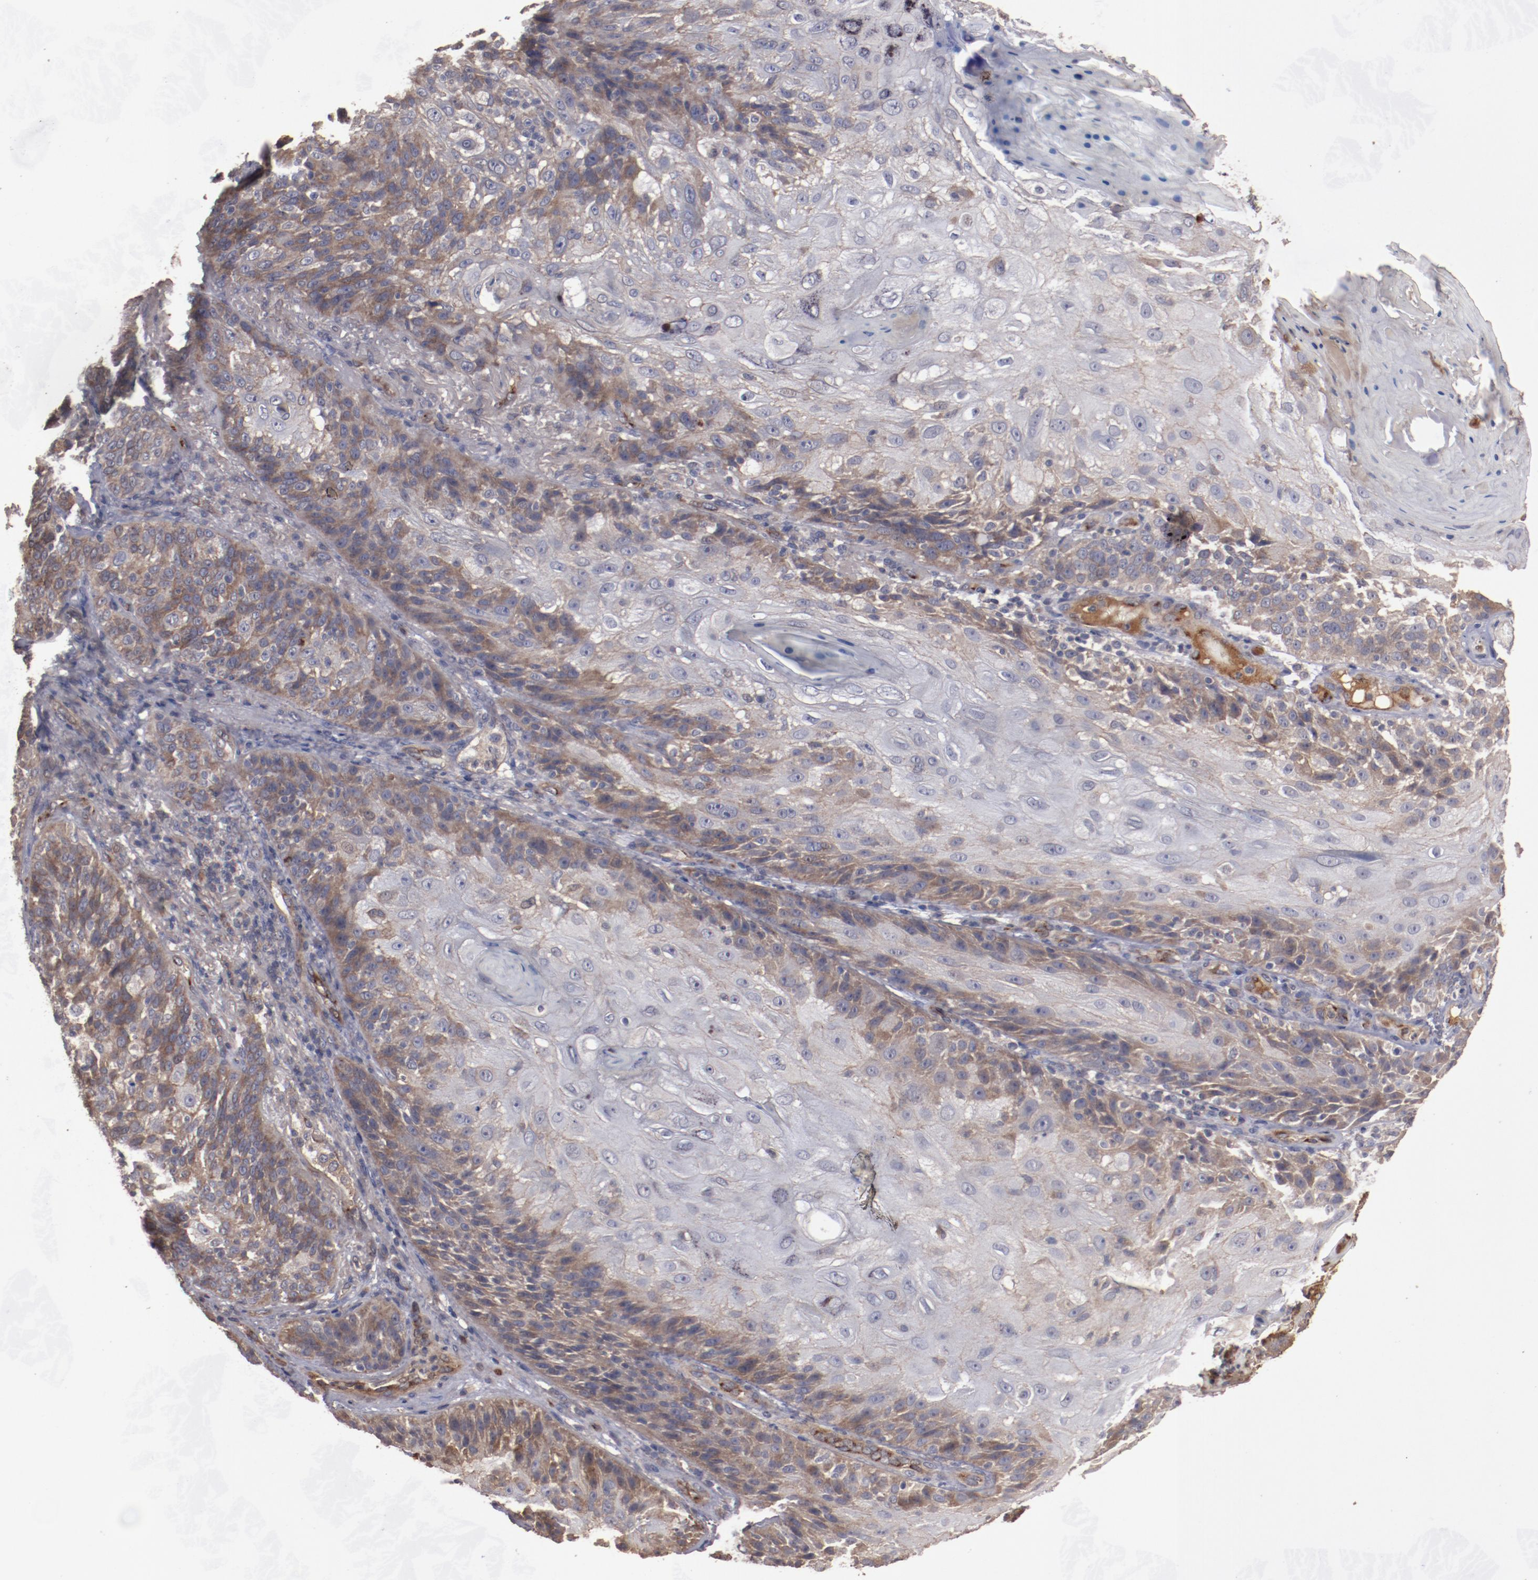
{"staining": {"intensity": "moderate", "quantity": ">75%", "location": "cytoplasmic/membranous"}, "tissue": "skin cancer", "cell_type": "Tumor cells", "image_type": "cancer", "snomed": [{"axis": "morphology", "description": "Normal tissue, NOS"}, {"axis": "morphology", "description": "Squamous cell carcinoma, NOS"}, {"axis": "topography", "description": "Skin"}], "caption": "Skin cancer tissue shows moderate cytoplasmic/membranous expression in approximately >75% of tumor cells", "gene": "DIPK2B", "patient": {"sex": "female", "age": 83}}